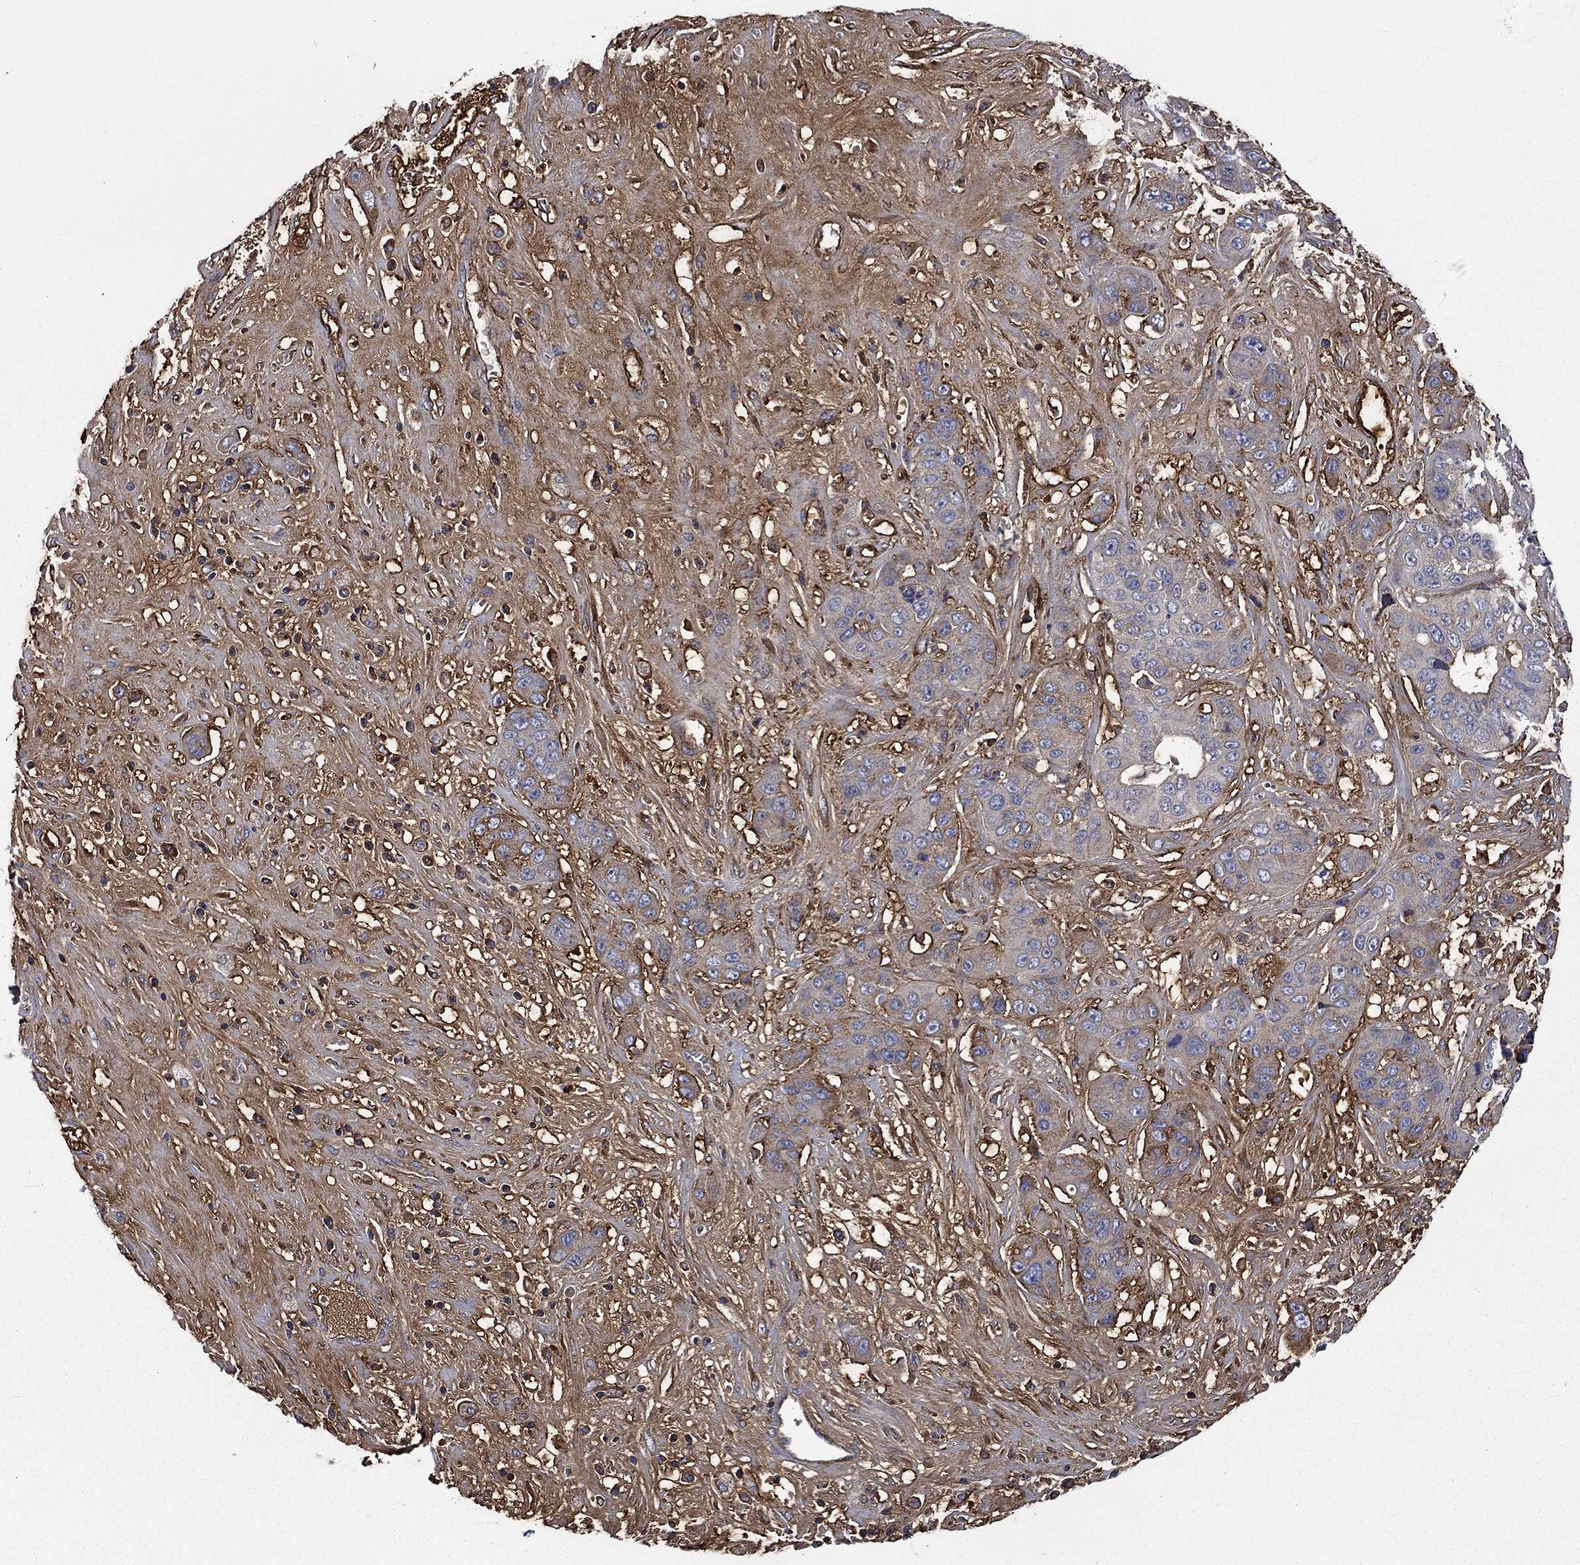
{"staining": {"intensity": "weak", "quantity": "25%-75%", "location": "cytoplasmic/membranous"}, "tissue": "liver cancer", "cell_type": "Tumor cells", "image_type": "cancer", "snomed": [{"axis": "morphology", "description": "Cholangiocarcinoma"}, {"axis": "topography", "description": "Liver"}], "caption": "Approximately 25%-75% of tumor cells in liver cancer demonstrate weak cytoplasmic/membranous protein staining as visualized by brown immunohistochemical staining.", "gene": "VCAN", "patient": {"sex": "female", "age": 52}}